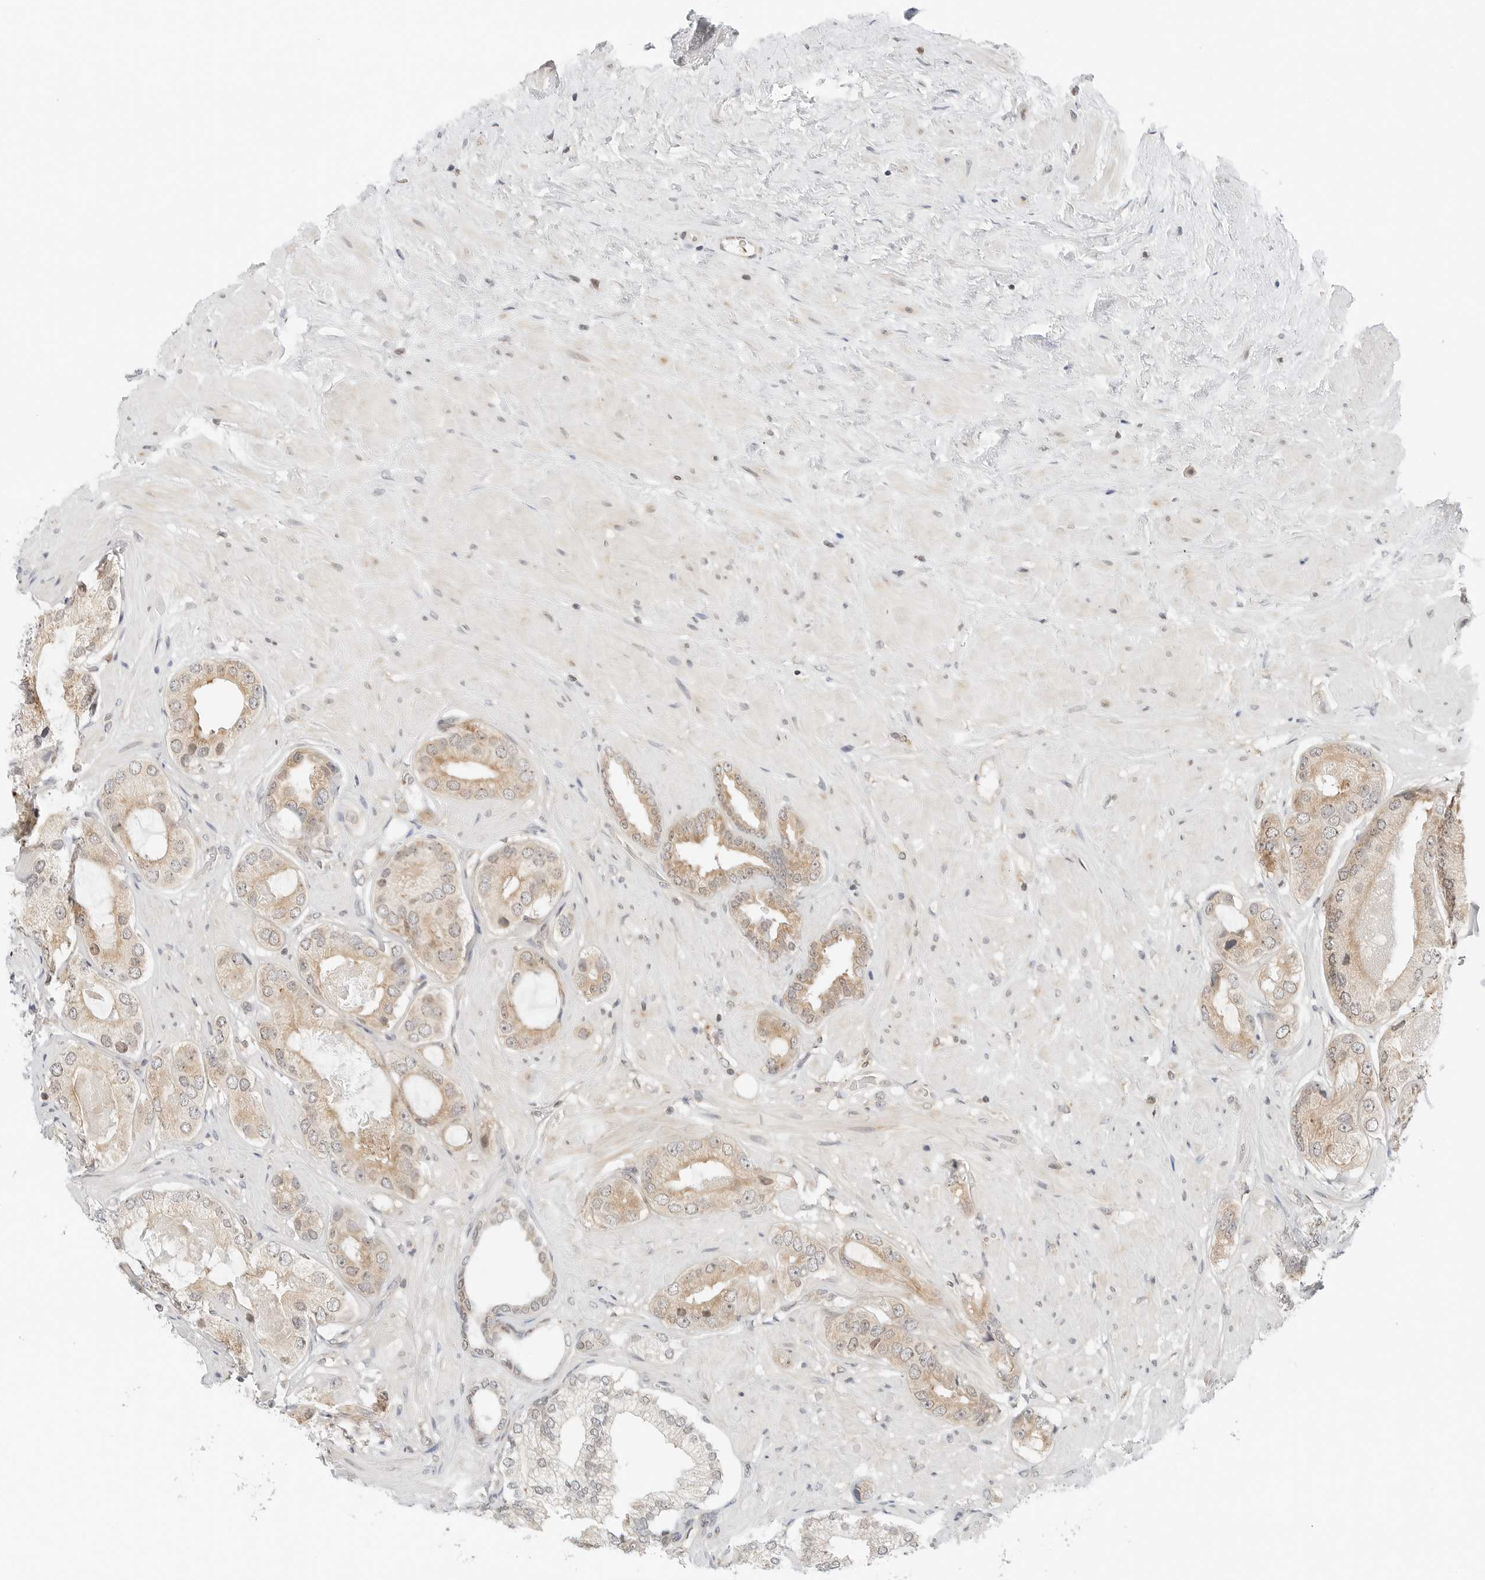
{"staining": {"intensity": "weak", "quantity": "25%-75%", "location": "cytoplasmic/membranous"}, "tissue": "prostate cancer", "cell_type": "Tumor cells", "image_type": "cancer", "snomed": [{"axis": "morphology", "description": "Adenocarcinoma, High grade"}, {"axis": "topography", "description": "Prostate"}], "caption": "IHC of prostate cancer (adenocarcinoma (high-grade)) reveals low levels of weak cytoplasmic/membranous positivity in about 25%-75% of tumor cells. The protein is stained brown, and the nuclei are stained in blue (DAB (3,3'-diaminobenzidine) IHC with brightfield microscopy, high magnification).", "gene": "IQCC", "patient": {"sex": "male", "age": 59}}